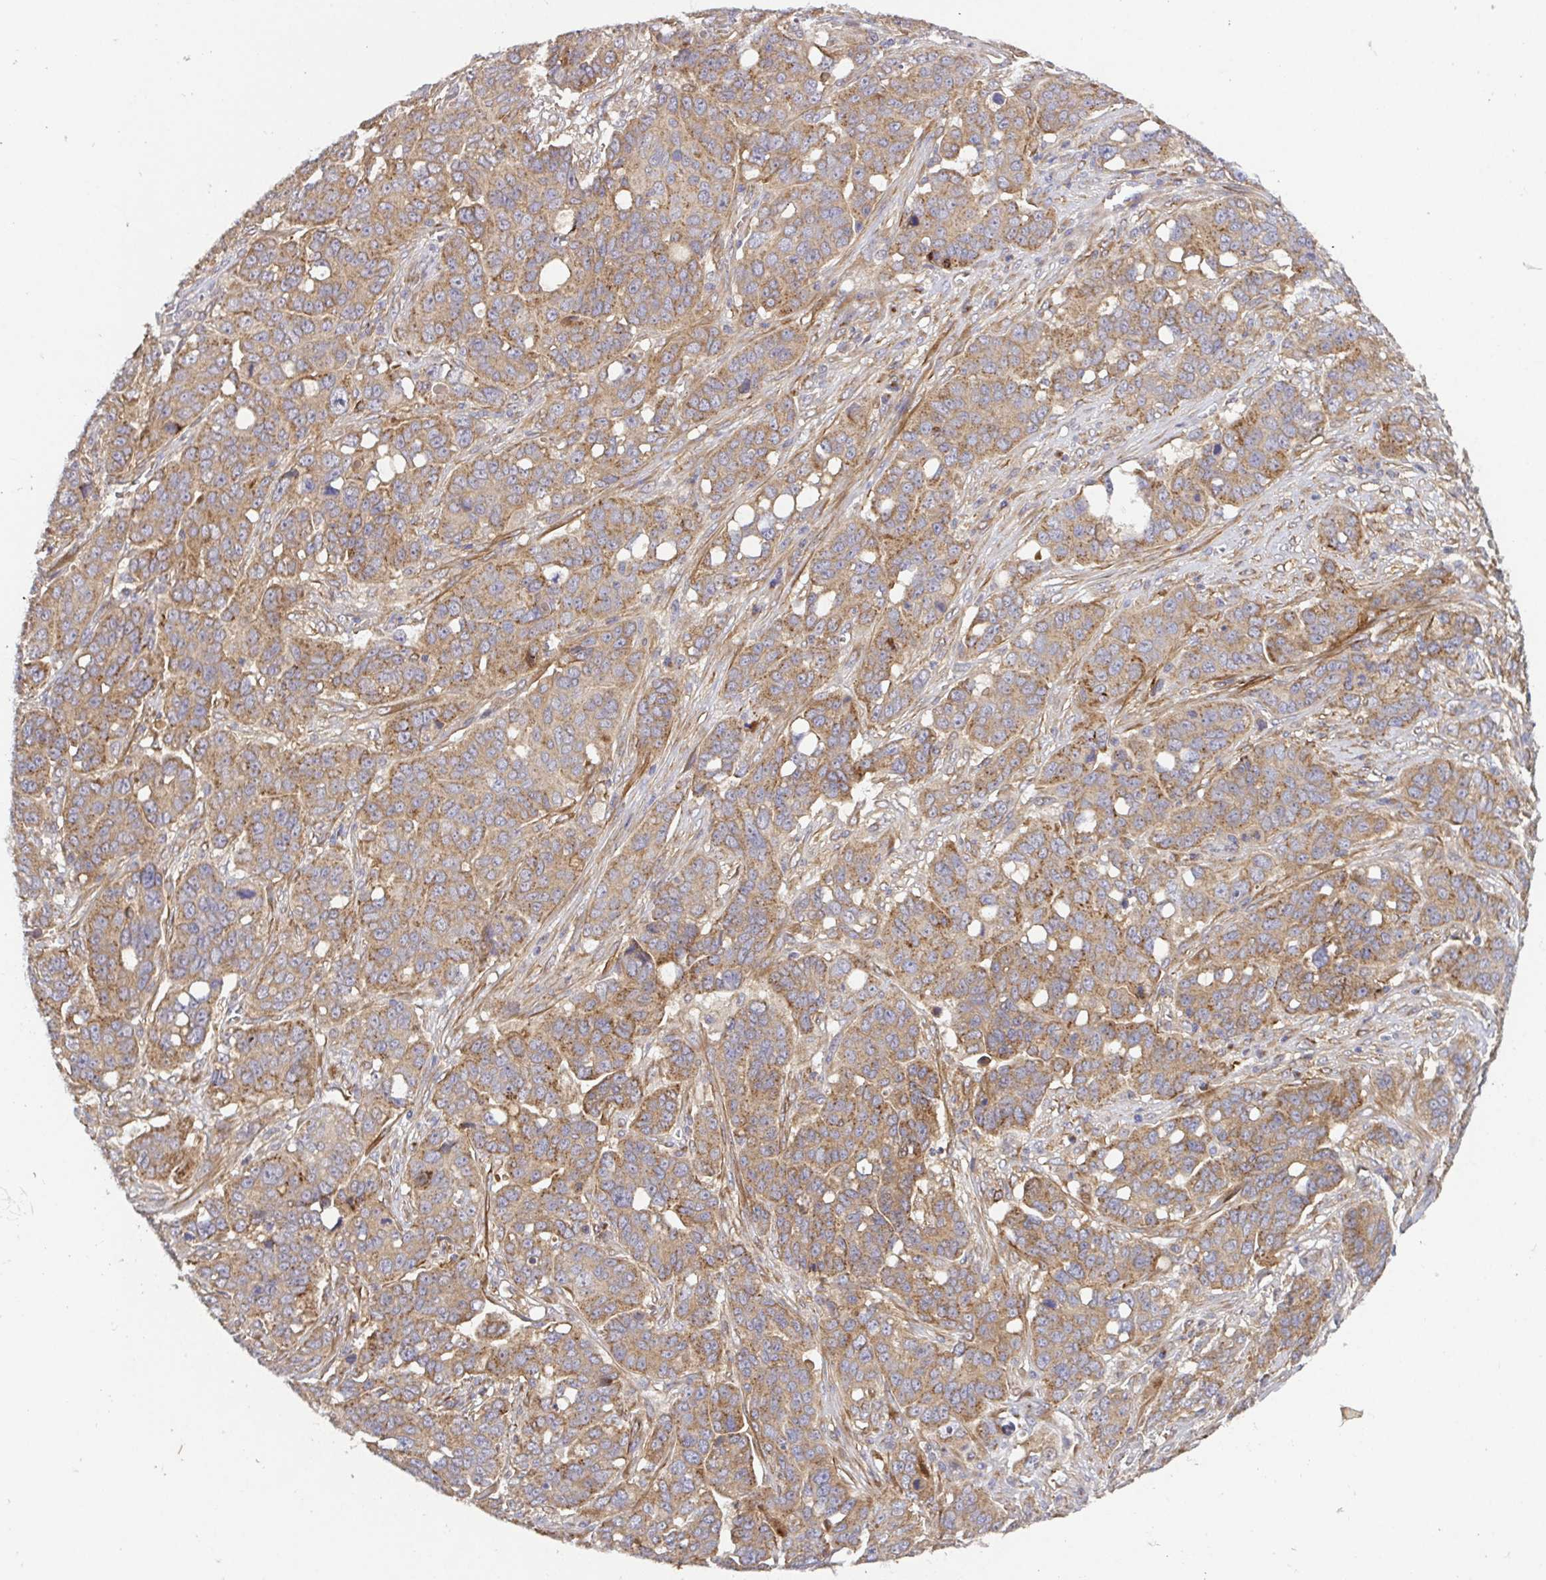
{"staining": {"intensity": "moderate", "quantity": ">75%", "location": "cytoplasmic/membranous"}, "tissue": "ovarian cancer", "cell_type": "Tumor cells", "image_type": "cancer", "snomed": [{"axis": "morphology", "description": "Carcinoma, endometroid"}, {"axis": "topography", "description": "Ovary"}], "caption": "Ovarian endometroid carcinoma tissue exhibits moderate cytoplasmic/membranous expression in approximately >75% of tumor cells, visualized by immunohistochemistry.", "gene": "TM9SF4", "patient": {"sex": "female", "age": 78}}